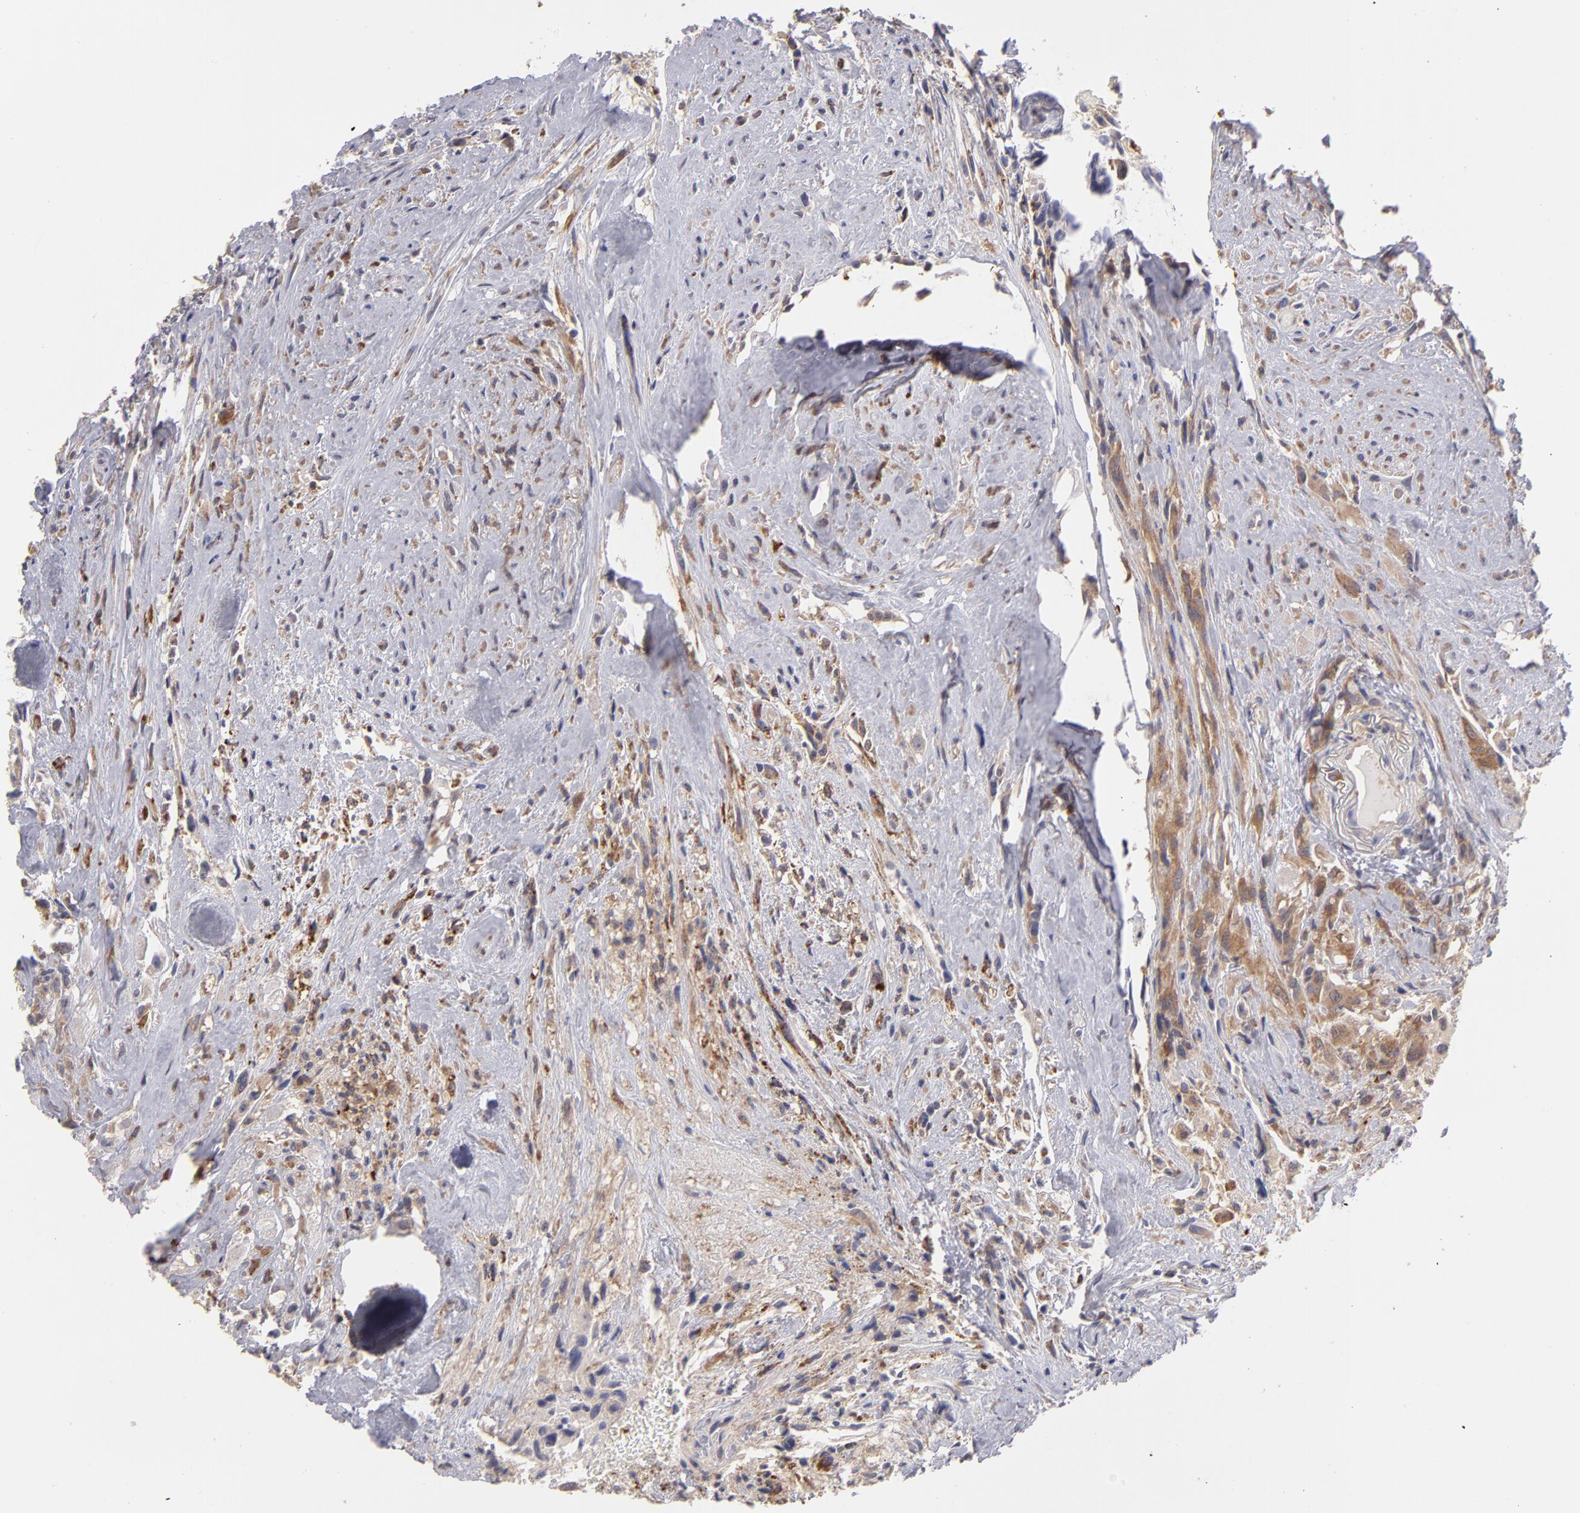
{"staining": {"intensity": "moderate", "quantity": "25%-75%", "location": "cytoplasmic/membranous"}, "tissue": "glioma", "cell_type": "Tumor cells", "image_type": "cancer", "snomed": [{"axis": "morphology", "description": "Glioma, malignant, High grade"}, {"axis": "topography", "description": "Brain"}], "caption": "Moderate cytoplasmic/membranous expression is seen in approximately 25%-75% of tumor cells in glioma.", "gene": "MTHFD1", "patient": {"sex": "male", "age": 48}}